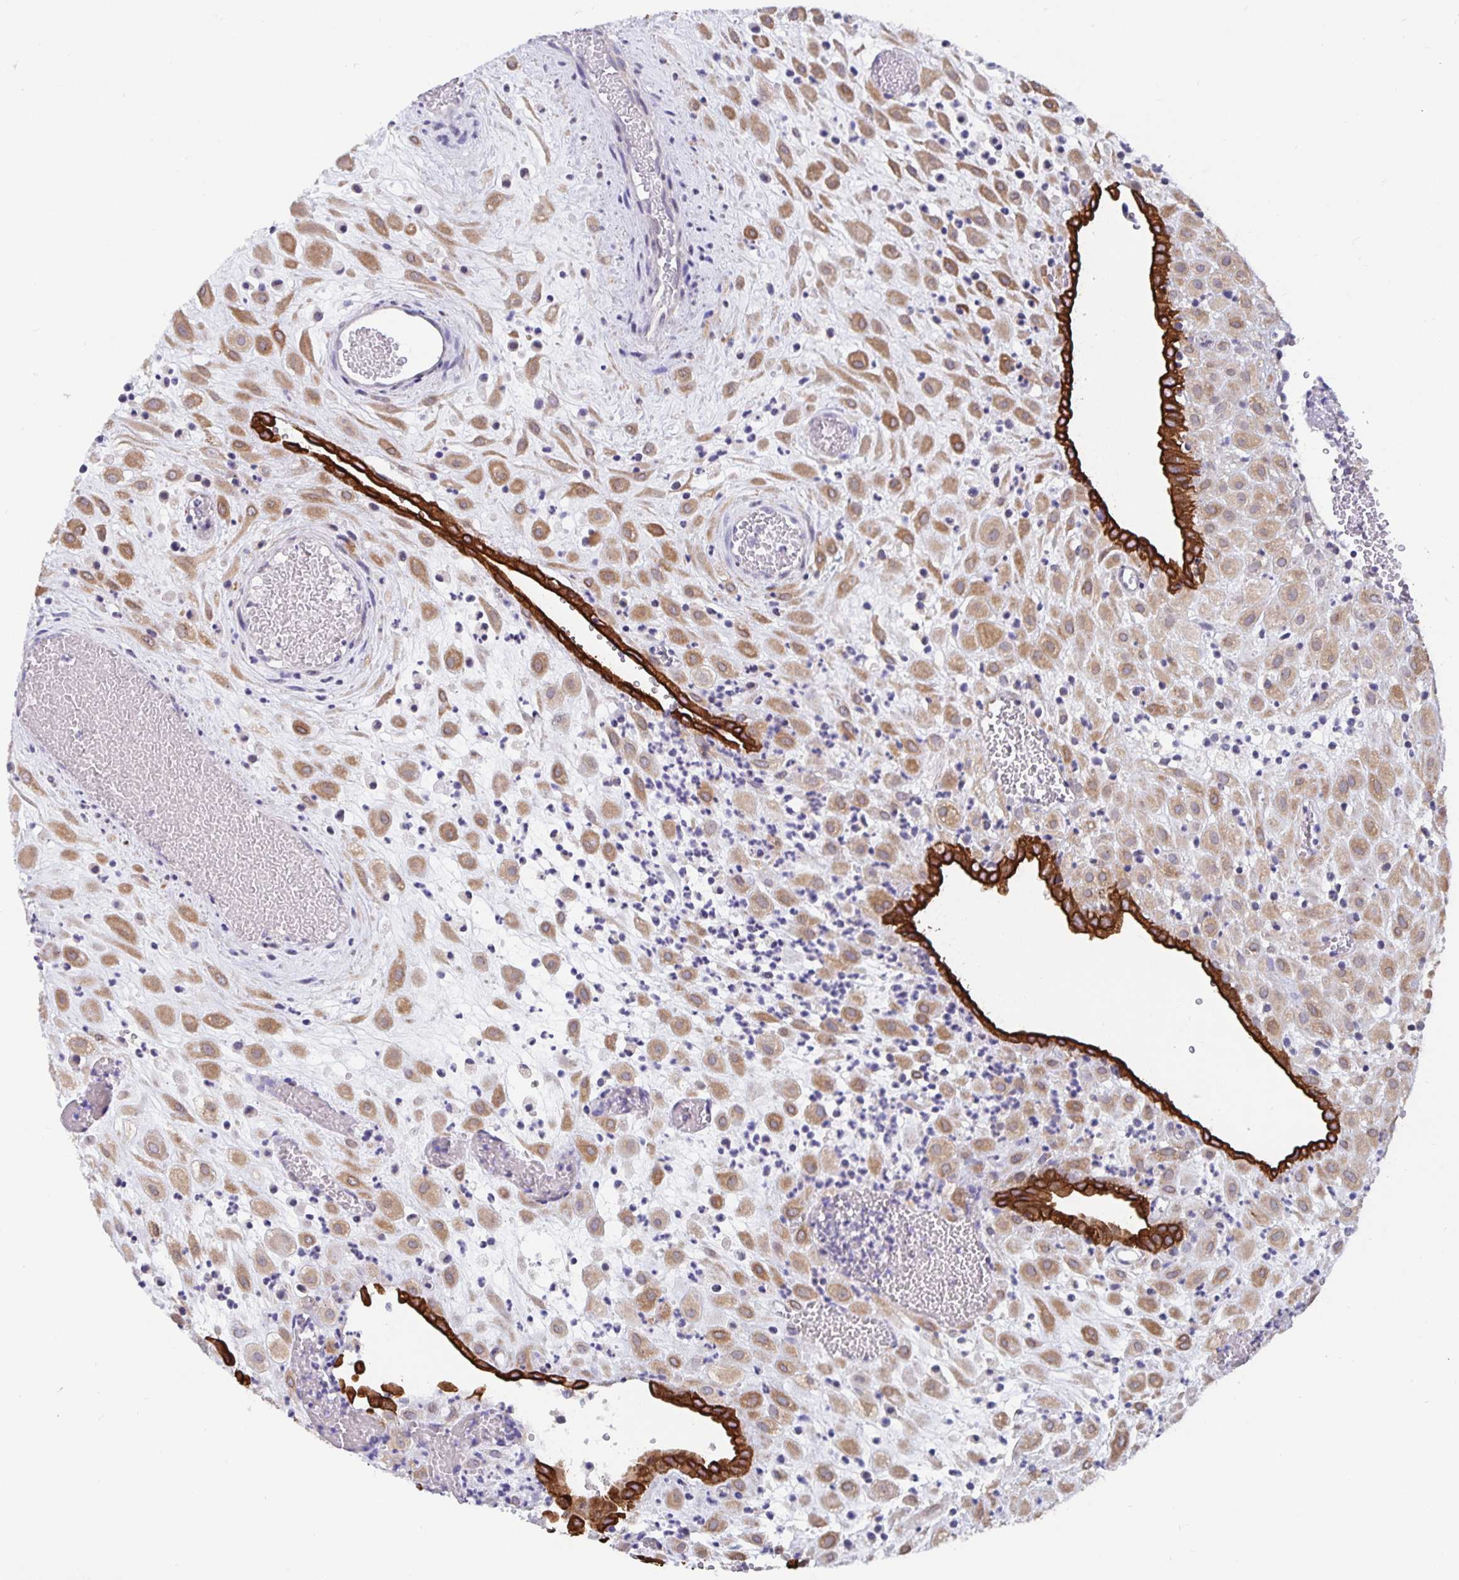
{"staining": {"intensity": "moderate", "quantity": ">75%", "location": "cytoplasmic/membranous"}, "tissue": "placenta", "cell_type": "Decidual cells", "image_type": "normal", "snomed": [{"axis": "morphology", "description": "Normal tissue, NOS"}, {"axis": "topography", "description": "Placenta"}], "caption": "Protein staining displays moderate cytoplasmic/membranous staining in approximately >75% of decidual cells in normal placenta. Nuclei are stained in blue.", "gene": "ZIK1", "patient": {"sex": "female", "age": 24}}